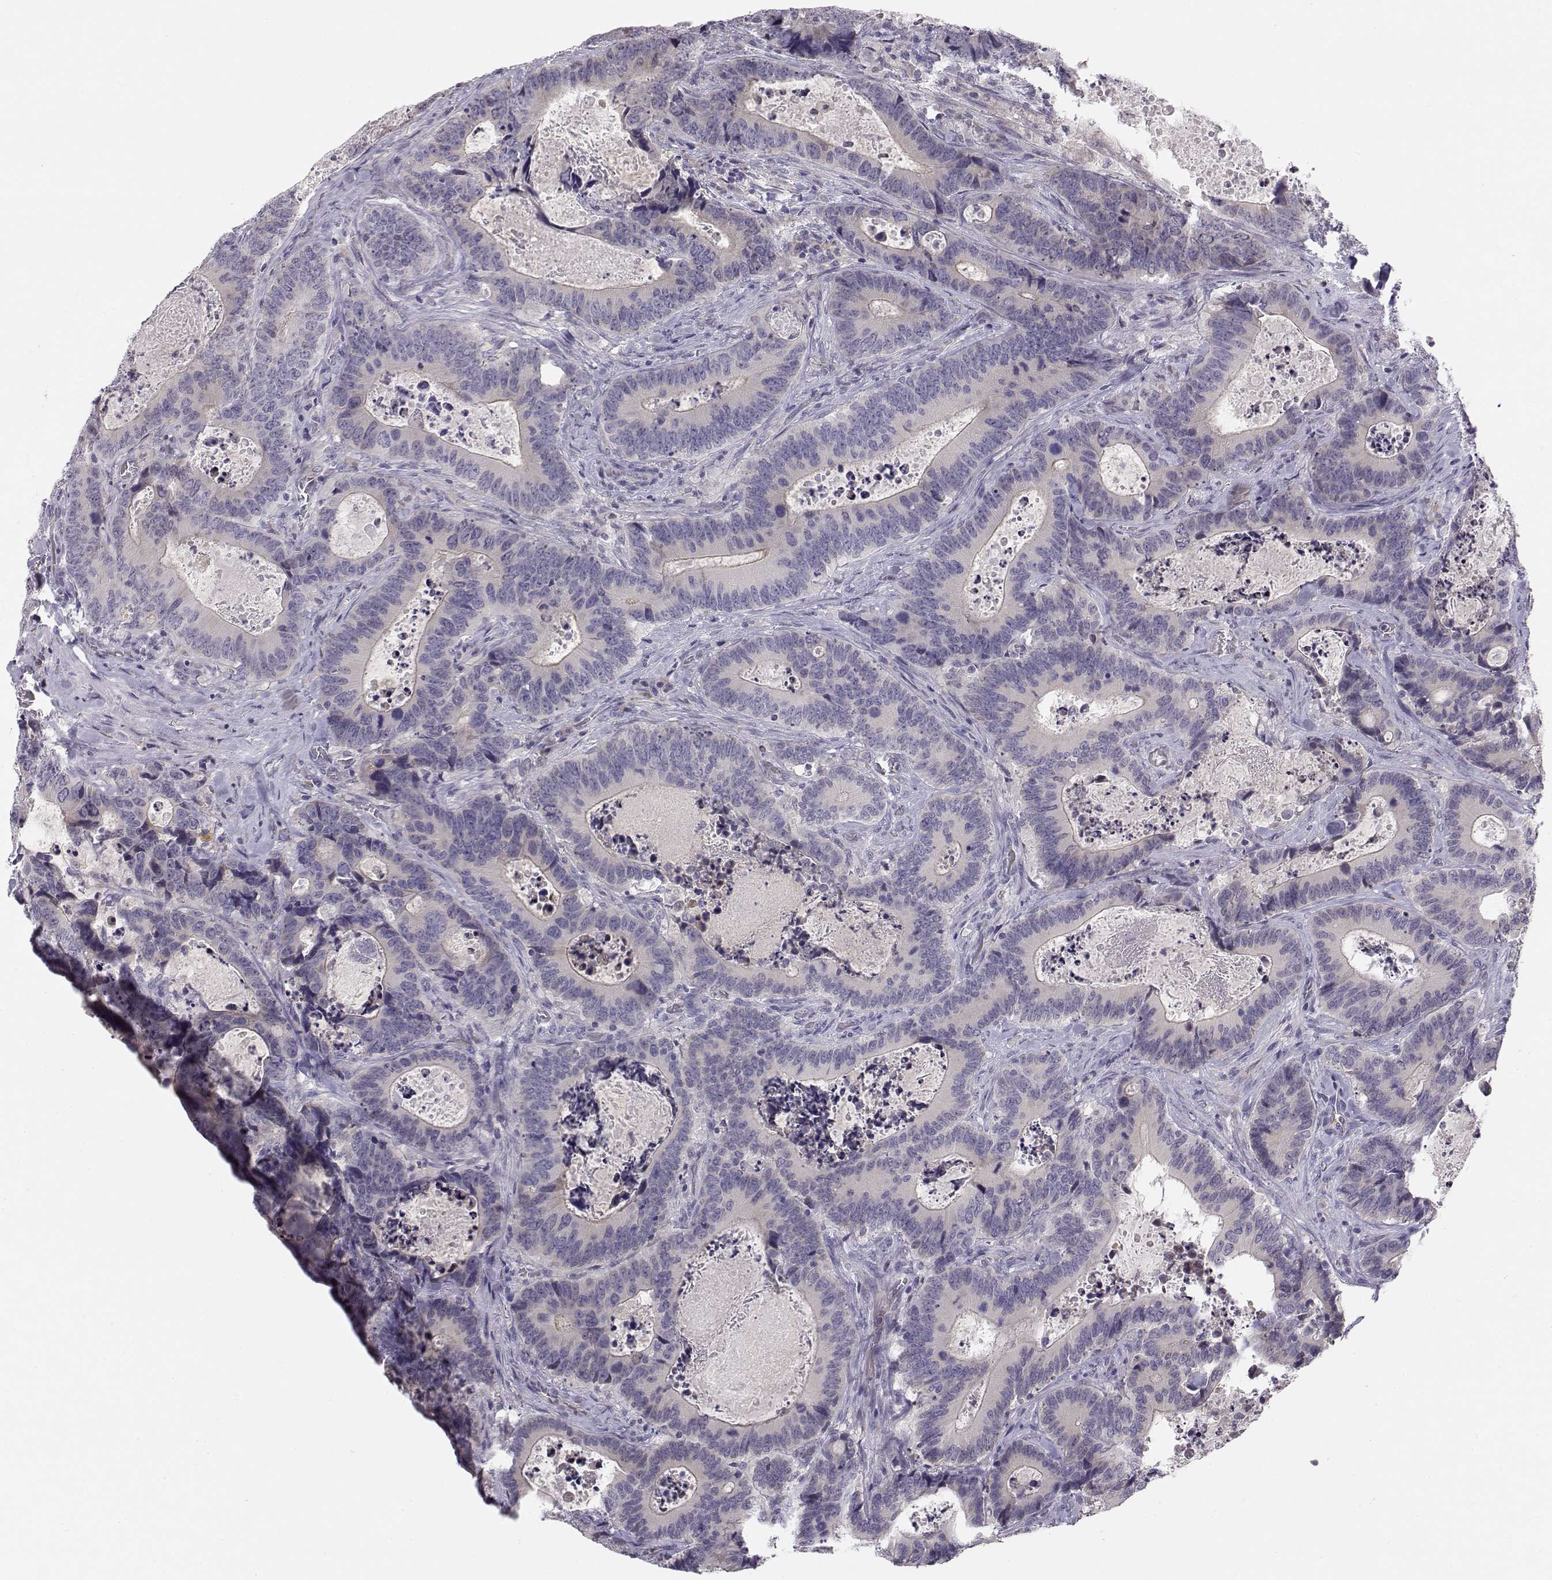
{"staining": {"intensity": "moderate", "quantity": "25%-75%", "location": "cytoplasmic/membranous"}, "tissue": "colorectal cancer", "cell_type": "Tumor cells", "image_type": "cancer", "snomed": [{"axis": "morphology", "description": "Adenocarcinoma, NOS"}, {"axis": "topography", "description": "Colon"}], "caption": "This image exhibits immunohistochemistry staining of human colorectal cancer (adenocarcinoma), with medium moderate cytoplasmic/membranous staining in about 25%-75% of tumor cells.", "gene": "ACSL6", "patient": {"sex": "female", "age": 82}}